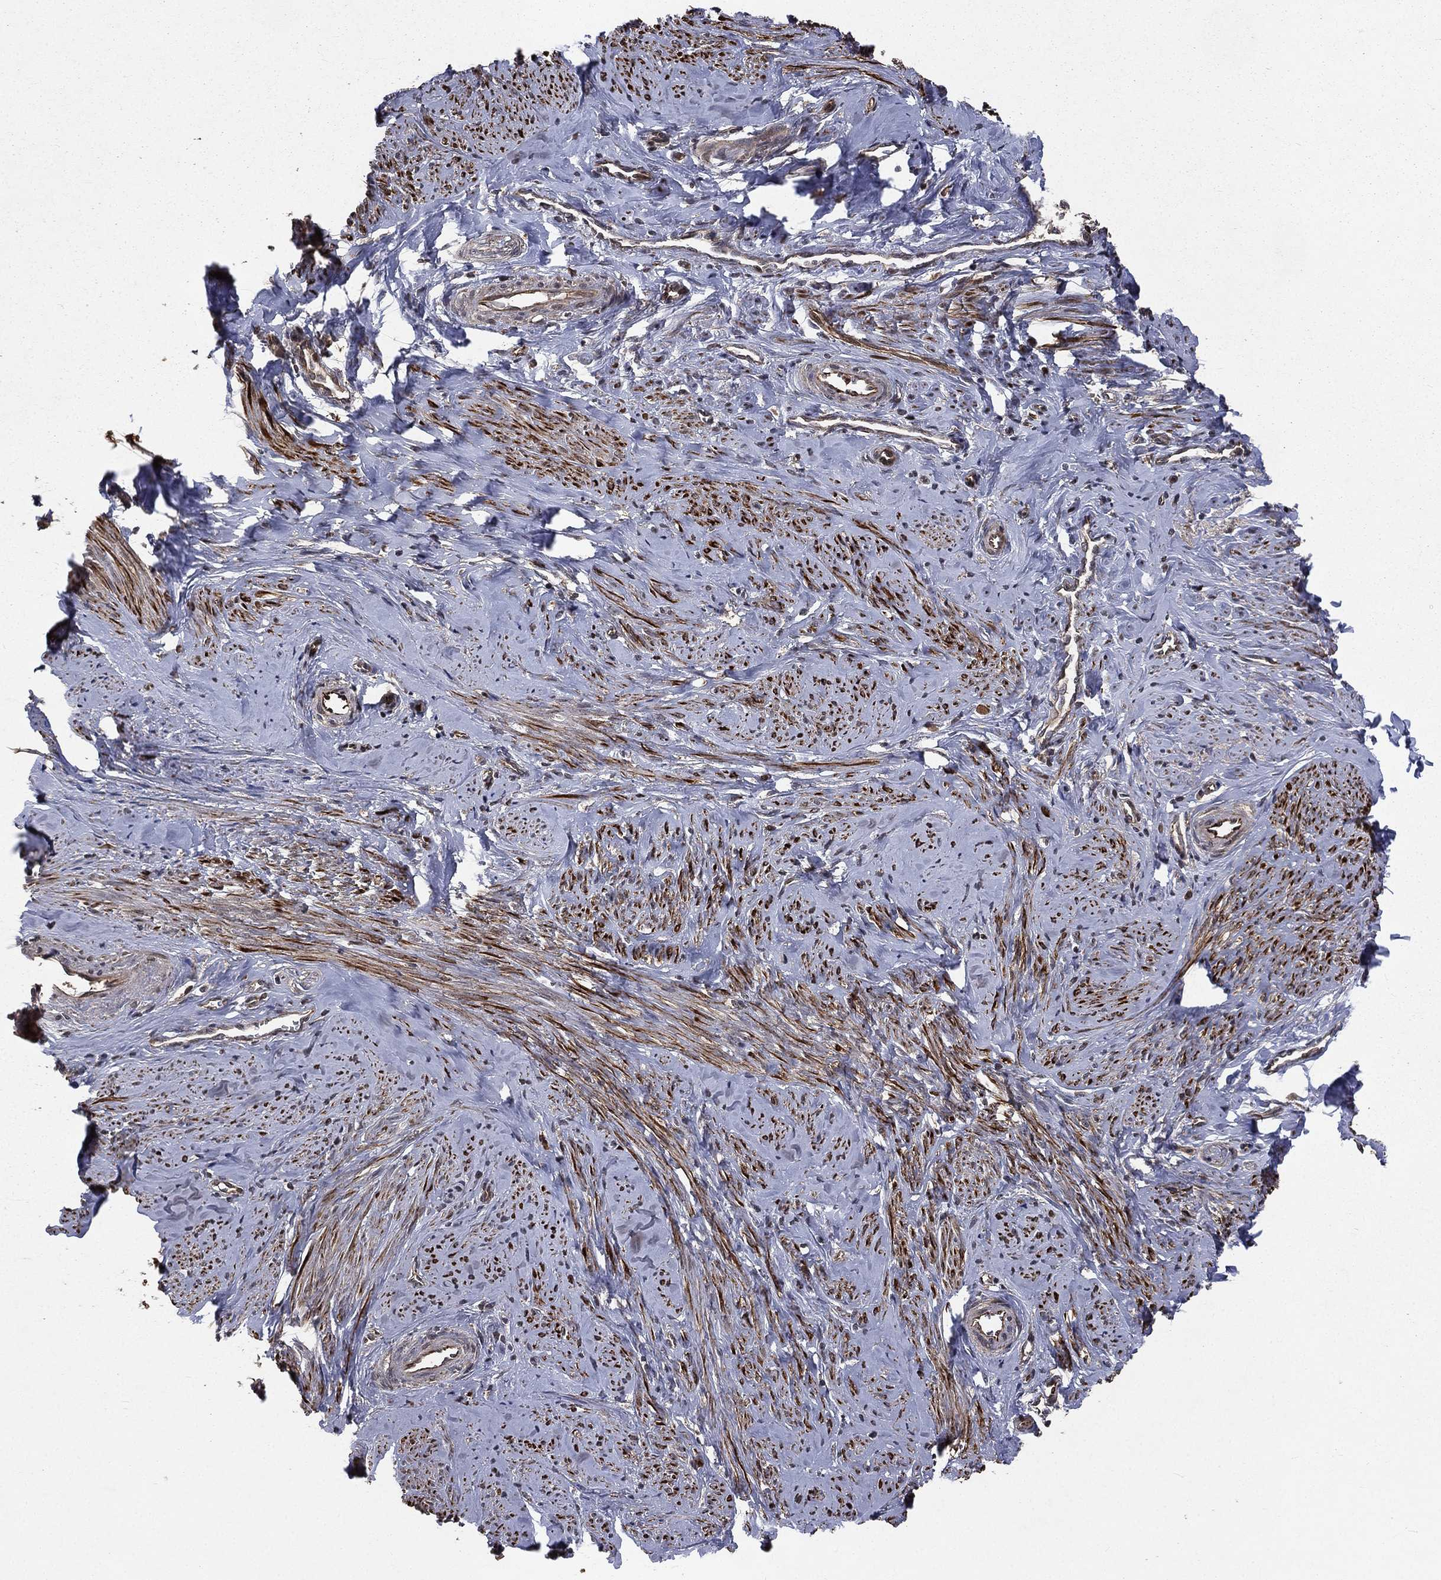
{"staining": {"intensity": "strong", "quantity": ">75%", "location": "cytoplasmic/membranous"}, "tissue": "smooth muscle", "cell_type": "Smooth muscle cells", "image_type": "normal", "snomed": [{"axis": "morphology", "description": "Normal tissue, NOS"}, {"axis": "topography", "description": "Smooth muscle"}], "caption": "DAB immunohistochemical staining of unremarkable human smooth muscle shows strong cytoplasmic/membranous protein expression in approximately >75% of smooth muscle cells.", "gene": "LENG8", "patient": {"sex": "female", "age": 48}}